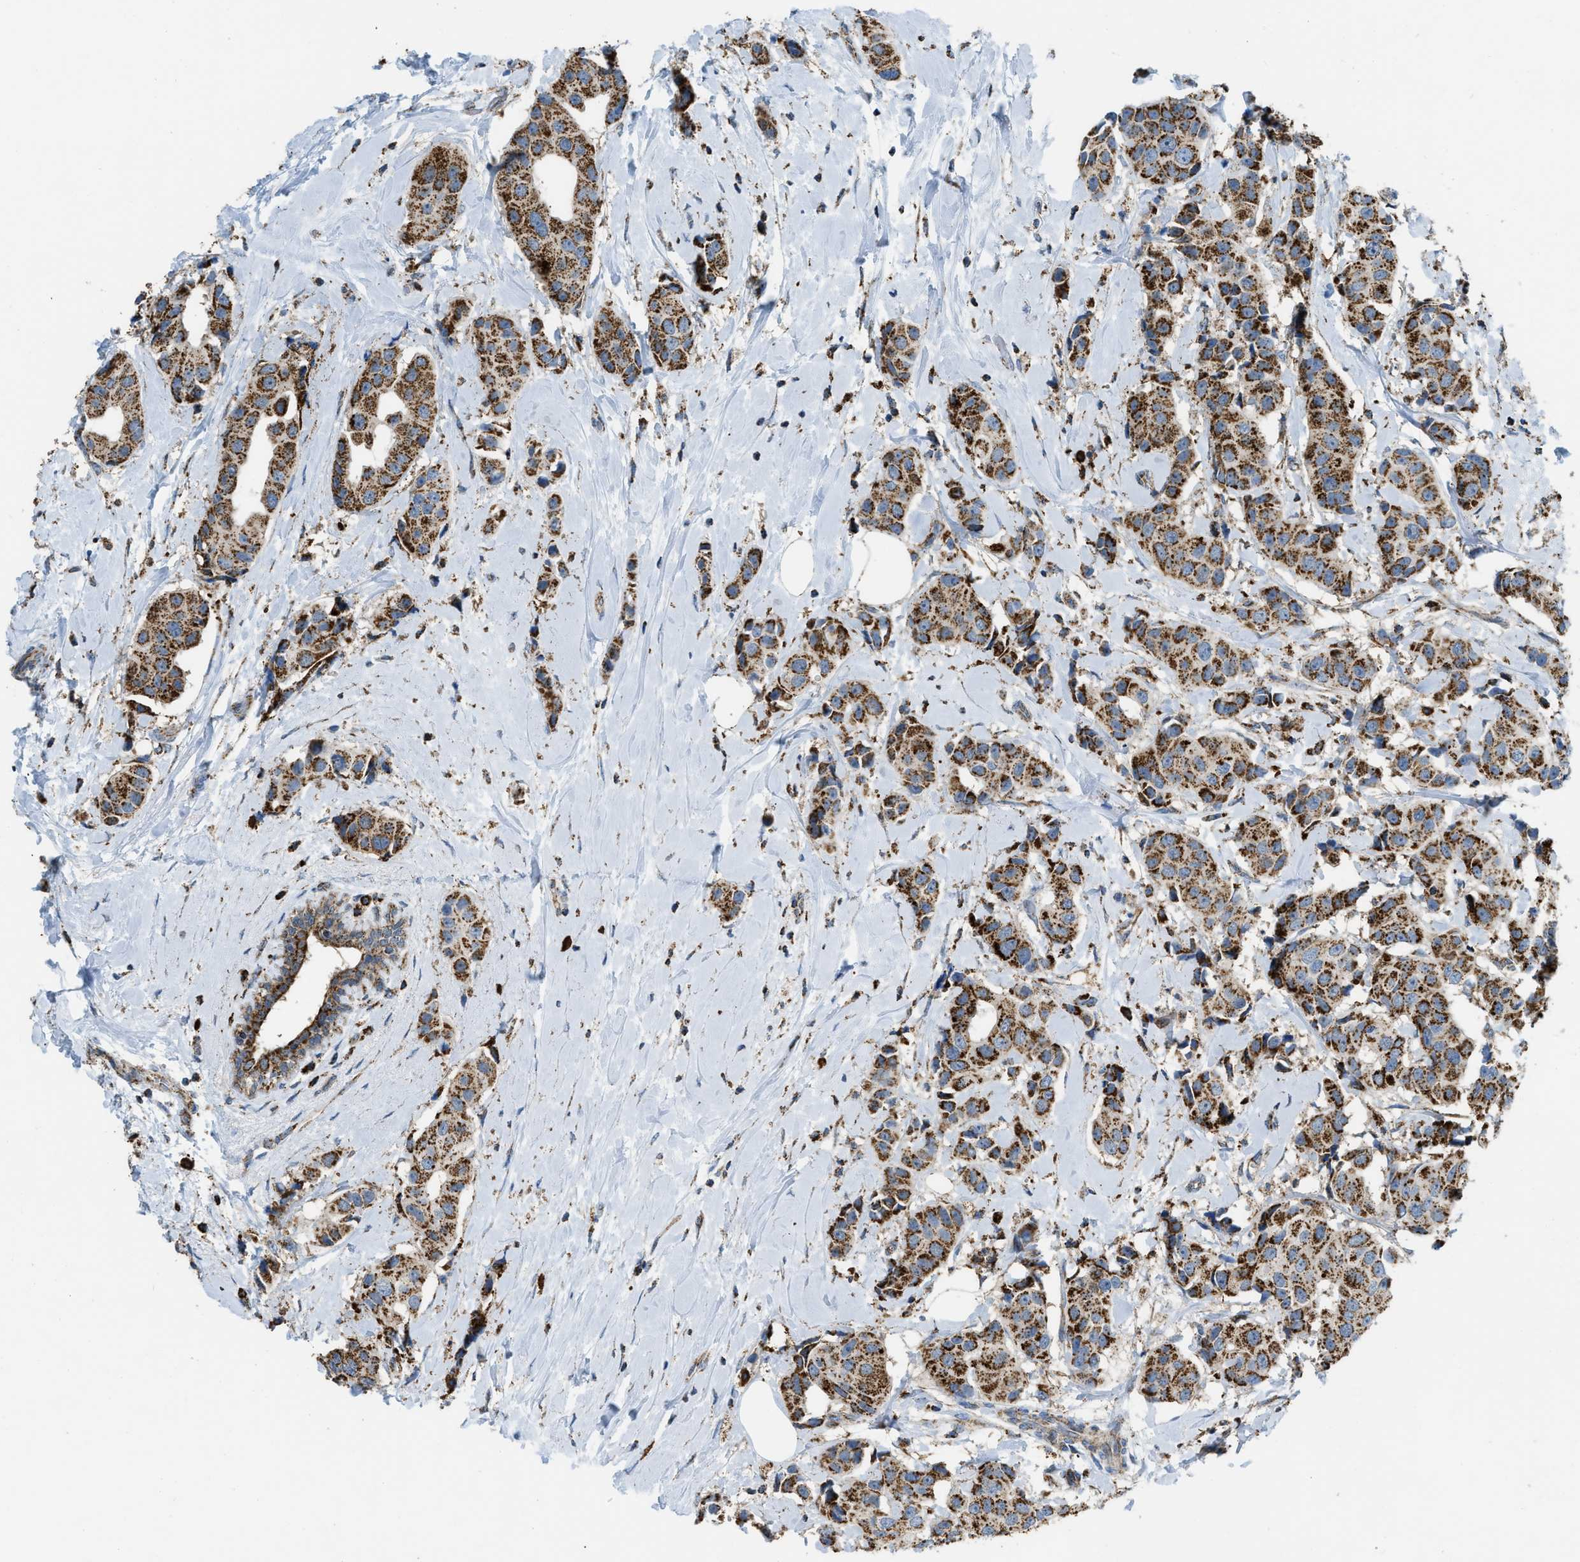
{"staining": {"intensity": "strong", "quantity": ">75%", "location": "cytoplasmic/membranous"}, "tissue": "breast cancer", "cell_type": "Tumor cells", "image_type": "cancer", "snomed": [{"axis": "morphology", "description": "Normal tissue, NOS"}, {"axis": "morphology", "description": "Duct carcinoma"}, {"axis": "topography", "description": "Breast"}], "caption": "Tumor cells exhibit high levels of strong cytoplasmic/membranous positivity in about >75% of cells in human intraductal carcinoma (breast).", "gene": "ETFB", "patient": {"sex": "female", "age": 39}}